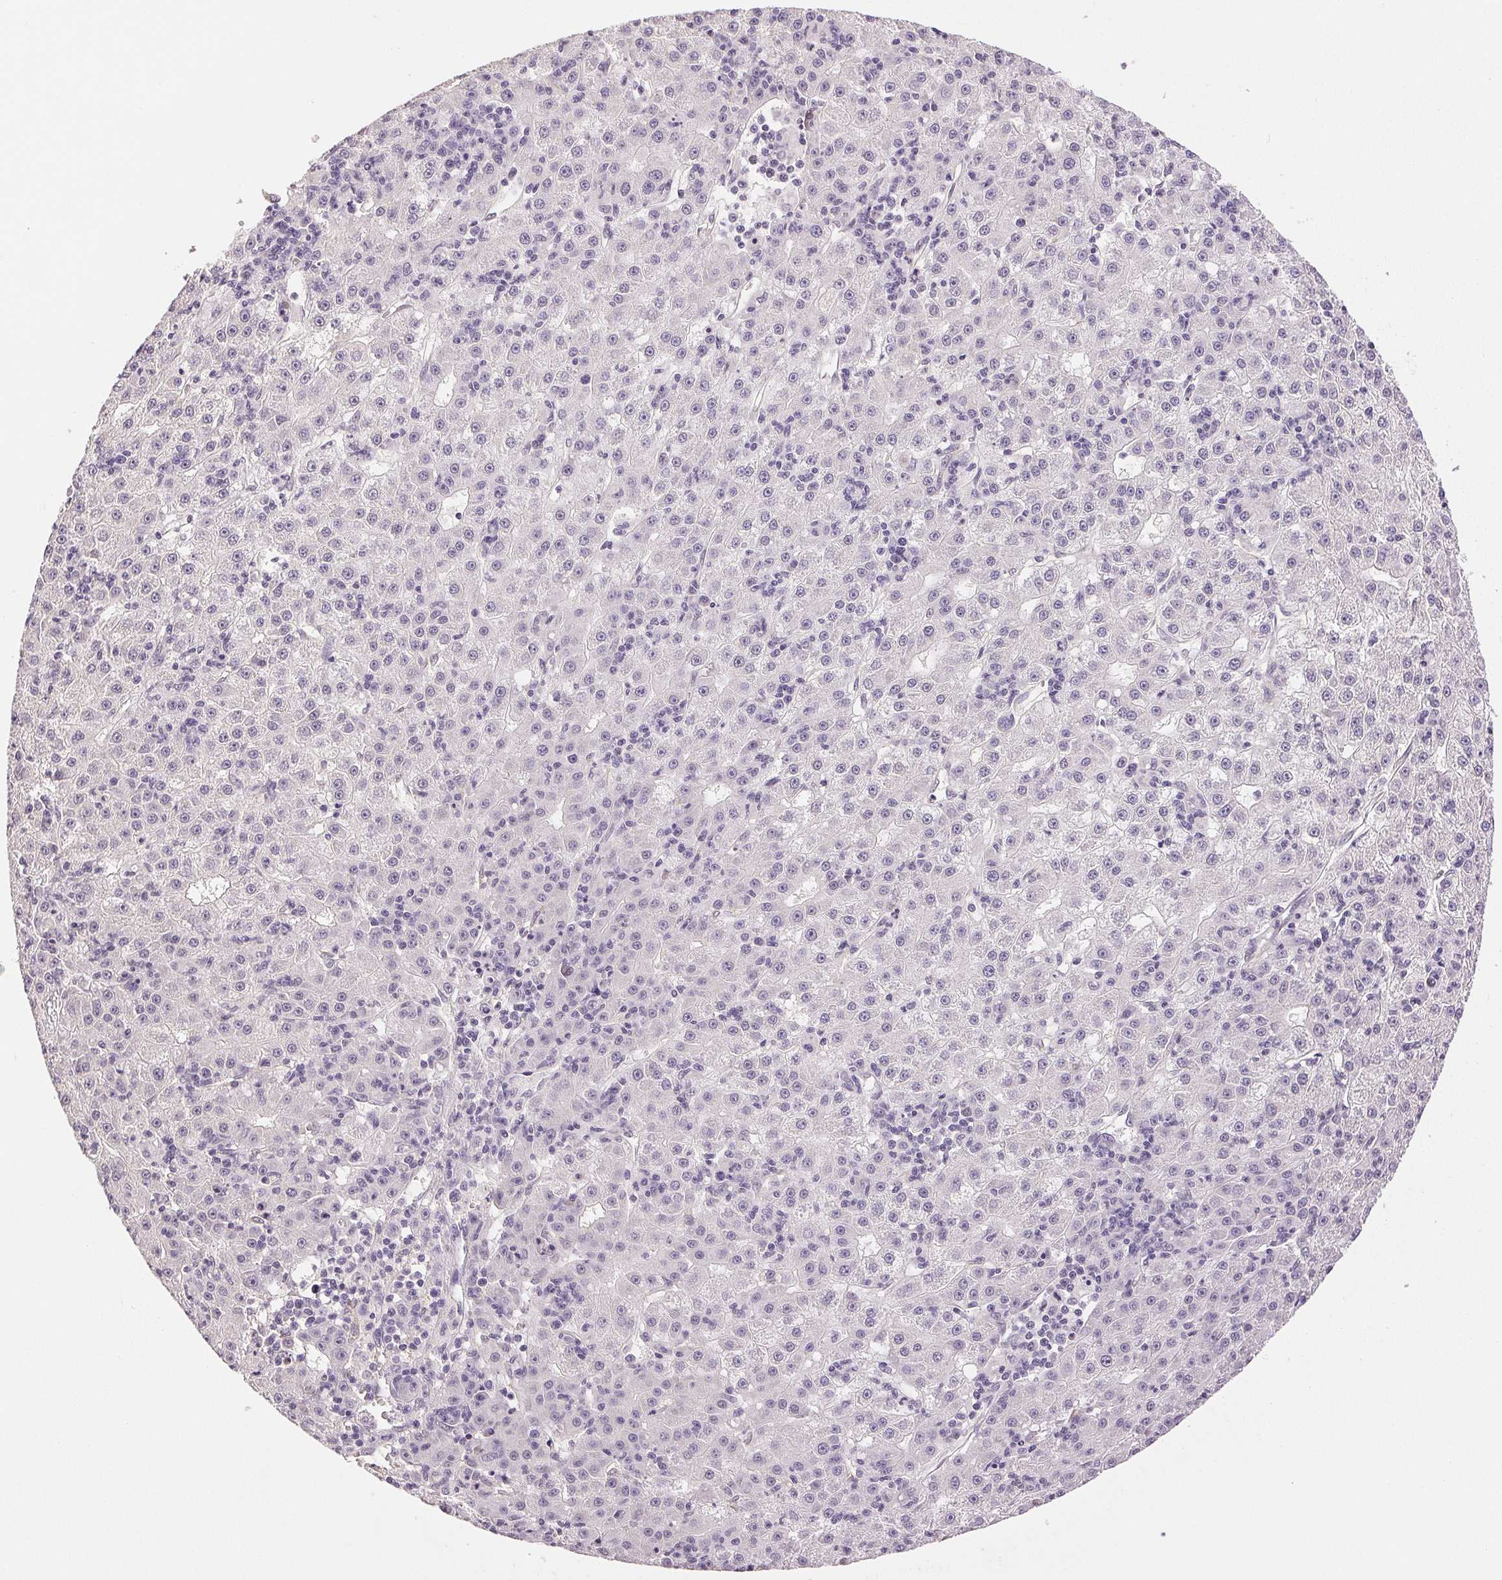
{"staining": {"intensity": "negative", "quantity": "none", "location": "none"}, "tissue": "liver cancer", "cell_type": "Tumor cells", "image_type": "cancer", "snomed": [{"axis": "morphology", "description": "Carcinoma, Hepatocellular, NOS"}, {"axis": "topography", "description": "Liver"}], "caption": "Tumor cells show no significant protein staining in liver cancer. (DAB immunohistochemistry visualized using brightfield microscopy, high magnification).", "gene": "PLCB1", "patient": {"sex": "male", "age": 76}}